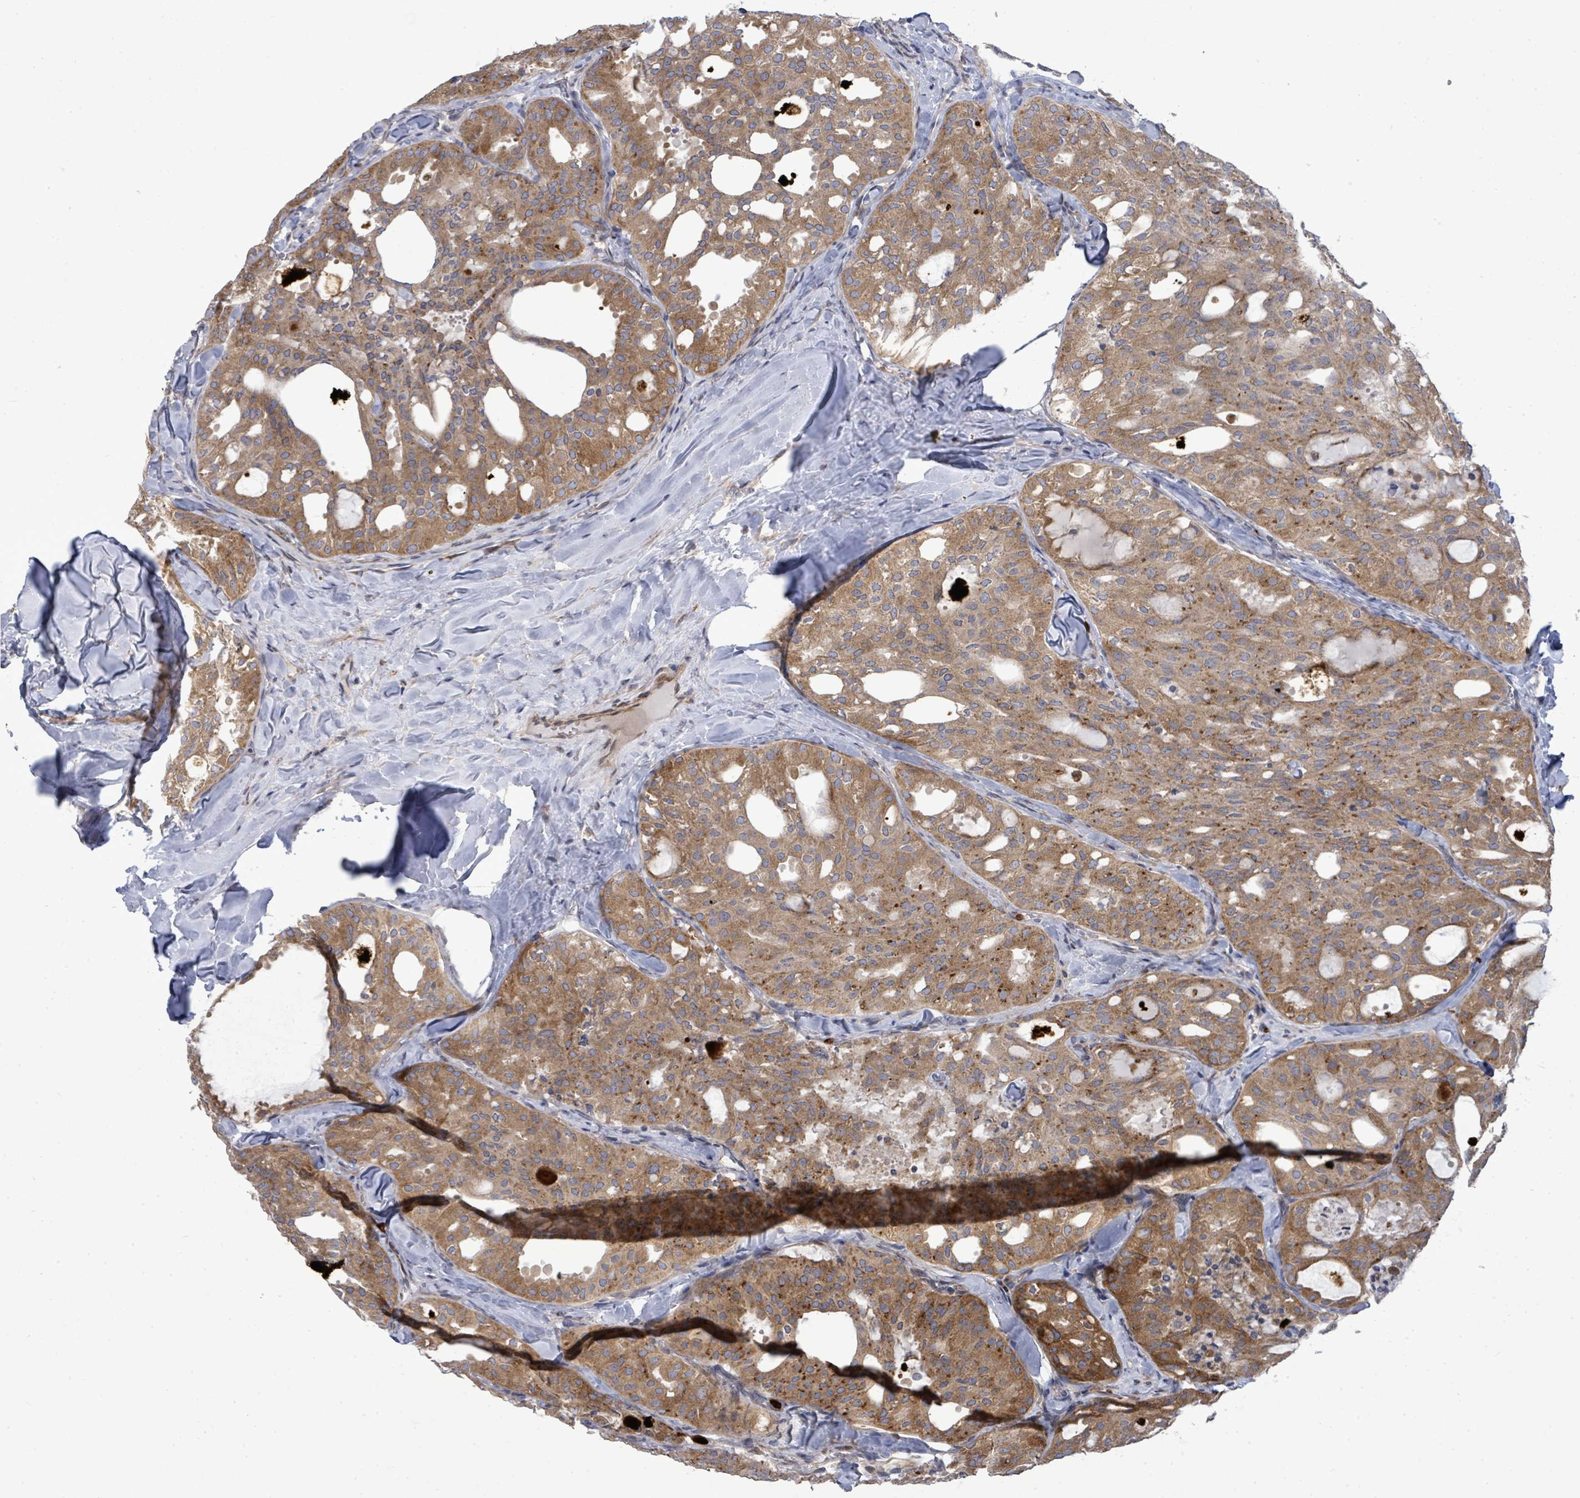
{"staining": {"intensity": "moderate", "quantity": ">75%", "location": "cytoplasmic/membranous"}, "tissue": "thyroid cancer", "cell_type": "Tumor cells", "image_type": "cancer", "snomed": [{"axis": "morphology", "description": "Follicular adenoma carcinoma, NOS"}, {"axis": "topography", "description": "Thyroid gland"}], "caption": "Immunohistochemical staining of human thyroid cancer shows medium levels of moderate cytoplasmic/membranous protein staining in approximately >75% of tumor cells.", "gene": "SAR1A", "patient": {"sex": "male", "age": 75}}